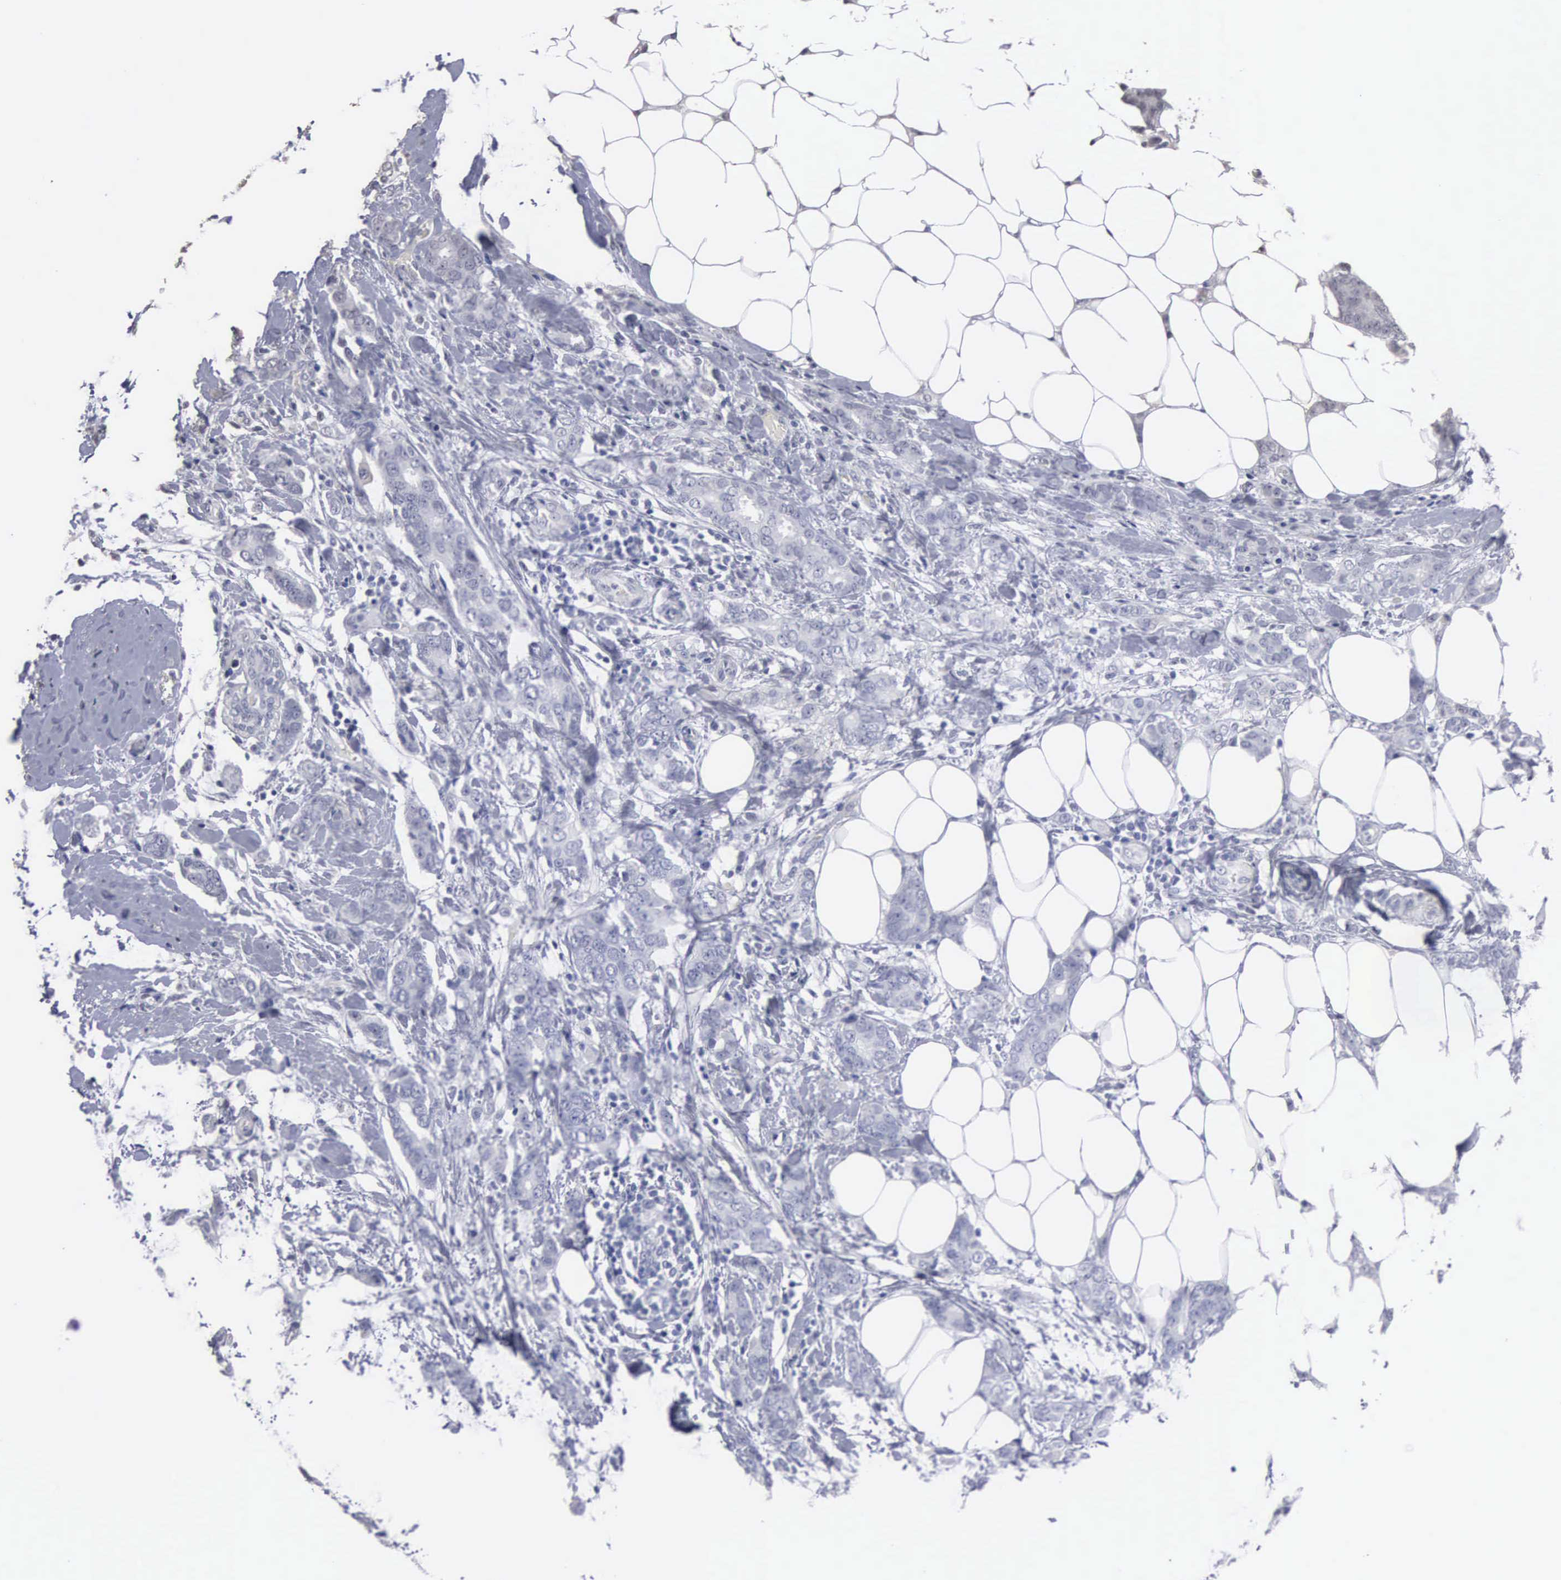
{"staining": {"intensity": "negative", "quantity": "none", "location": "none"}, "tissue": "breast cancer", "cell_type": "Tumor cells", "image_type": "cancer", "snomed": [{"axis": "morphology", "description": "Duct carcinoma"}, {"axis": "topography", "description": "Breast"}], "caption": "Immunohistochemical staining of human invasive ductal carcinoma (breast) demonstrates no significant expression in tumor cells.", "gene": "UPB1", "patient": {"sex": "female", "age": 53}}